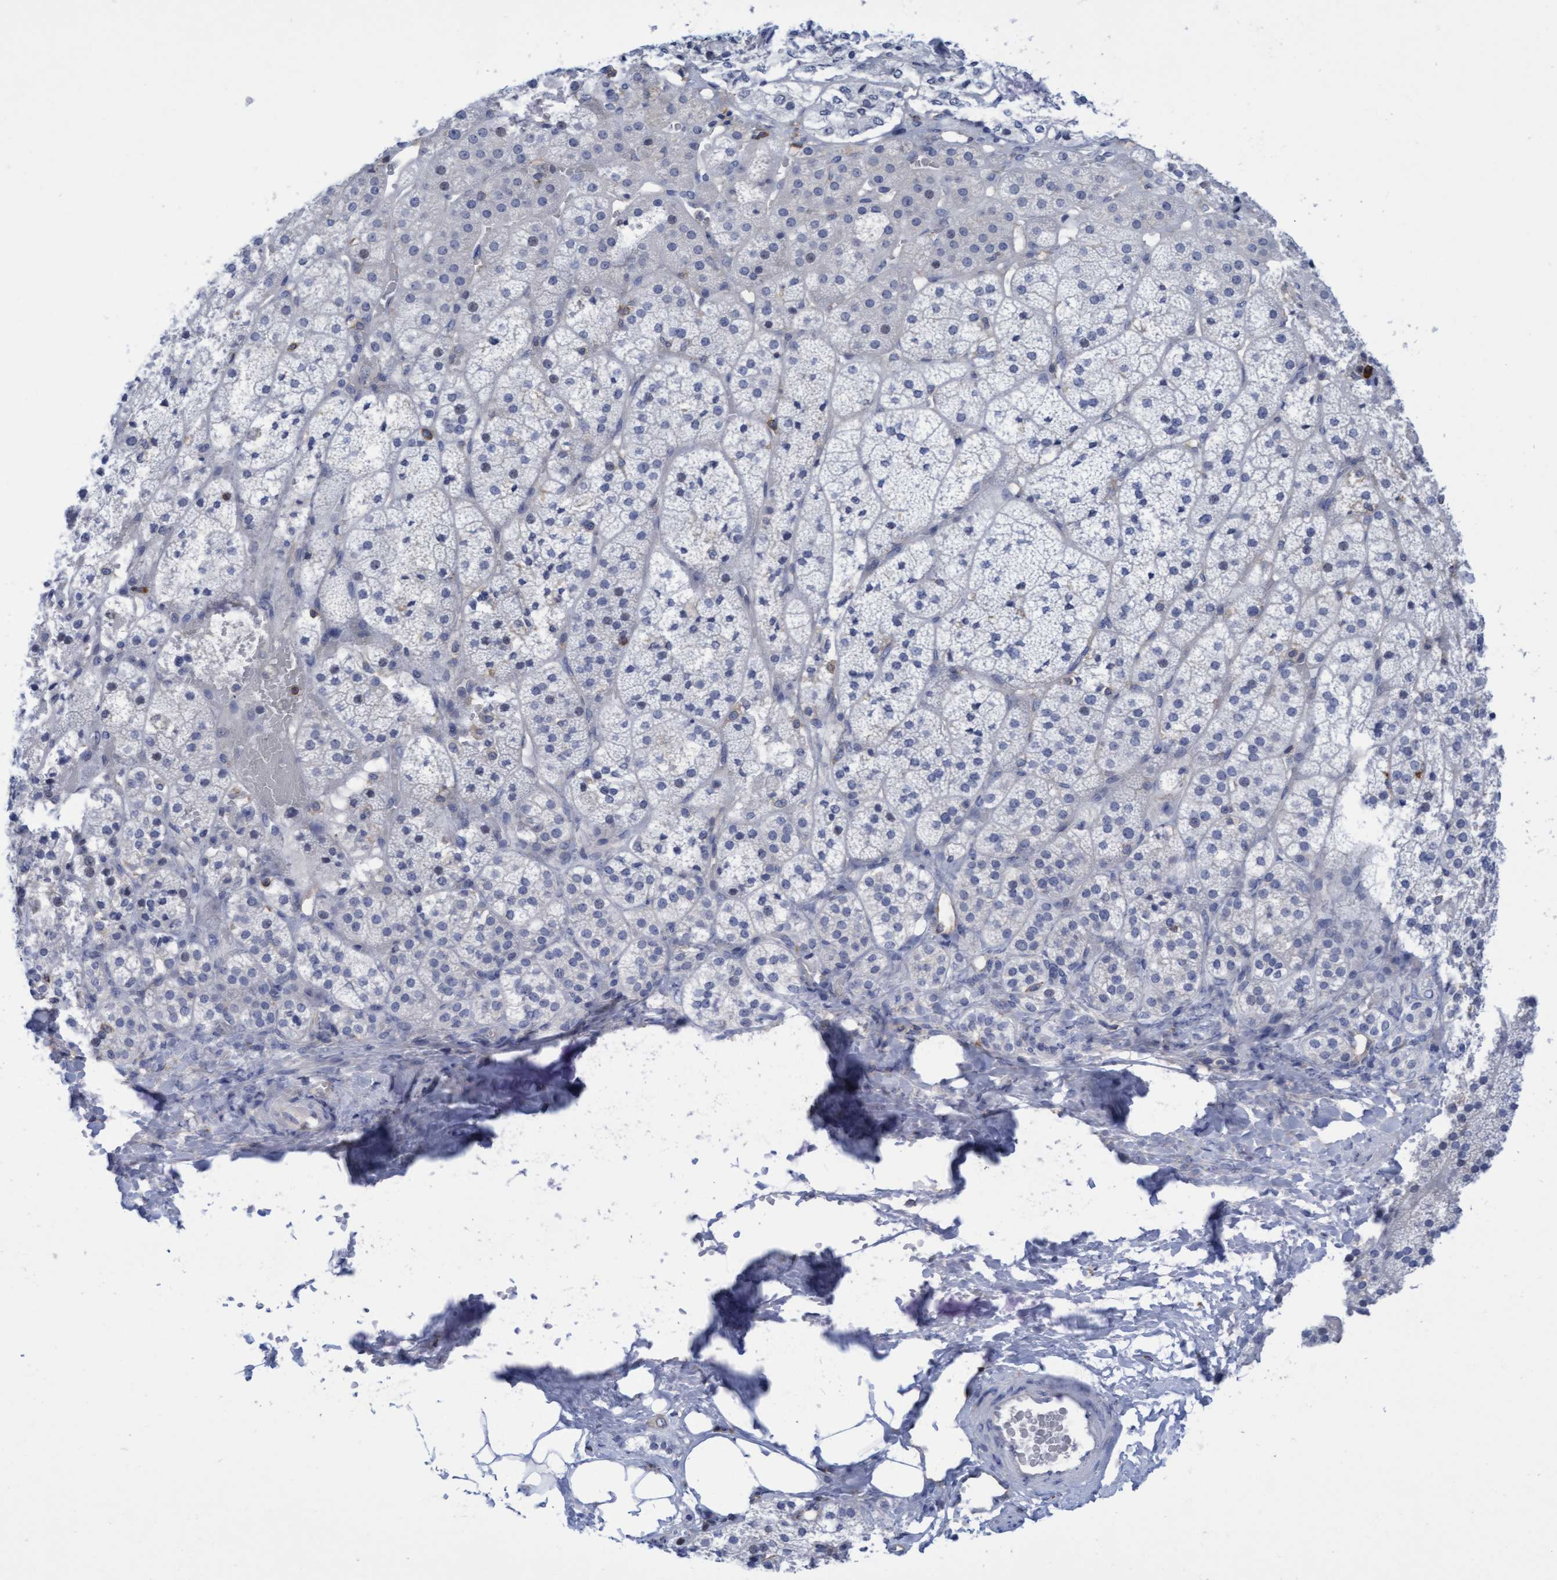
{"staining": {"intensity": "negative", "quantity": "none", "location": "none"}, "tissue": "adrenal gland", "cell_type": "Glandular cells", "image_type": "normal", "snomed": [{"axis": "morphology", "description": "Normal tissue, NOS"}, {"axis": "topography", "description": "Adrenal gland"}], "caption": "Immunohistochemical staining of normal adrenal gland reveals no significant expression in glandular cells.", "gene": "FNBP1", "patient": {"sex": "female", "age": 44}}